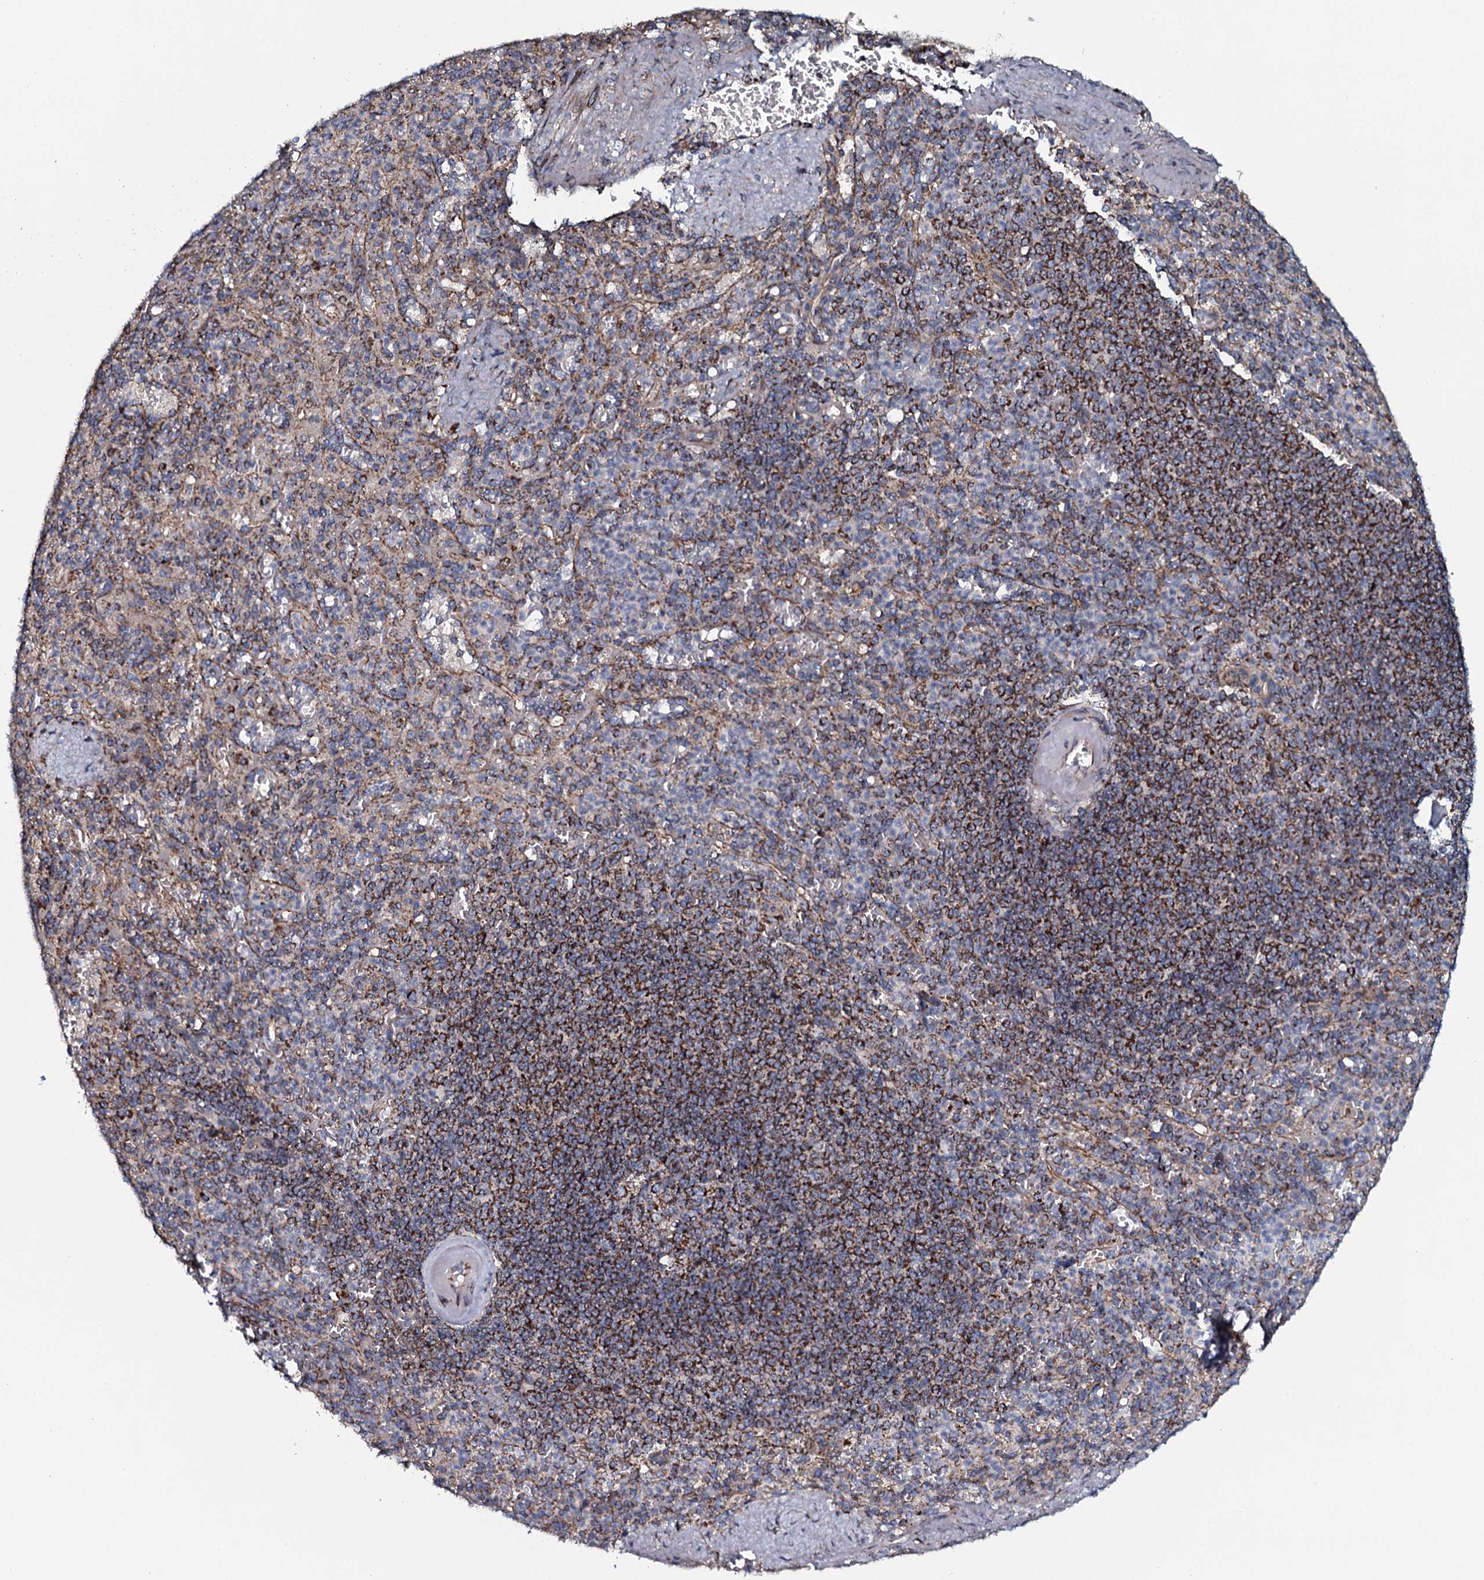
{"staining": {"intensity": "moderate", "quantity": "25%-75%", "location": "cytoplasmic/membranous"}, "tissue": "spleen", "cell_type": "Cells in red pulp", "image_type": "normal", "snomed": [{"axis": "morphology", "description": "Normal tissue, NOS"}, {"axis": "topography", "description": "Spleen"}], "caption": "Unremarkable spleen was stained to show a protein in brown. There is medium levels of moderate cytoplasmic/membranous expression in approximately 25%-75% of cells in red pulp.", "gene": "EVC2", "patient": {"sex": "female", "age": 74}}